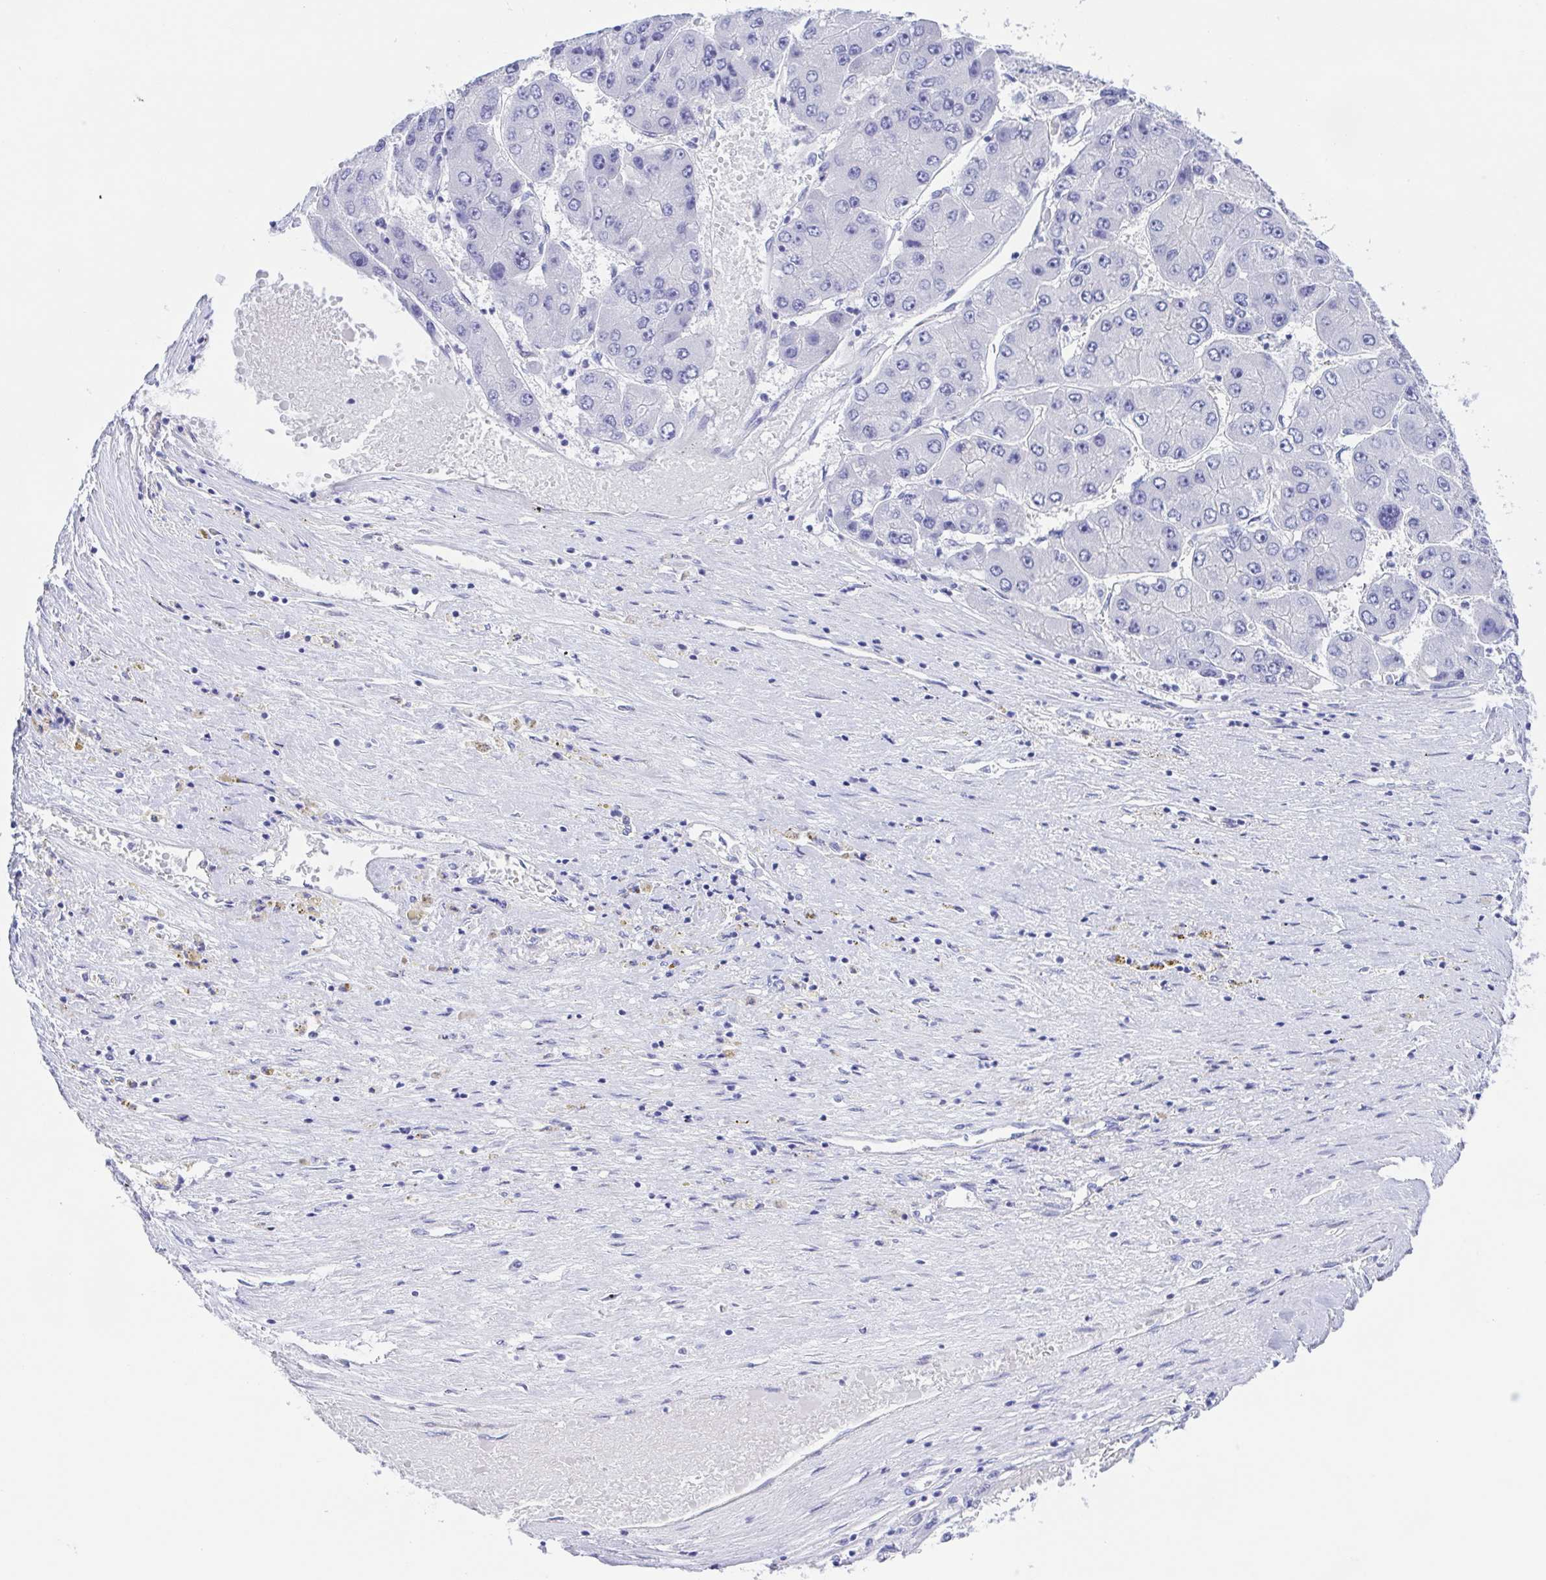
{"staining": {"intensity": "negative", "quantity": "none", "location": "none"}, "tissue": "liver cancer", "cell_type": "Tumor cells", "image_type": "cancer", "snomed": [{"axis": "morphology", "description": "Carcinoma, Hepatocellular, NOS"}, {"axis": "topography", "description": "Liver"}], "caption": "Tumor cells are negative for protein expression in human liver cancer. (Brightfield microscopy of DAB immunohistochemistry at high magnification).", "gene": "MUCL3", "patient": {"sex": "female", "age": 61}}